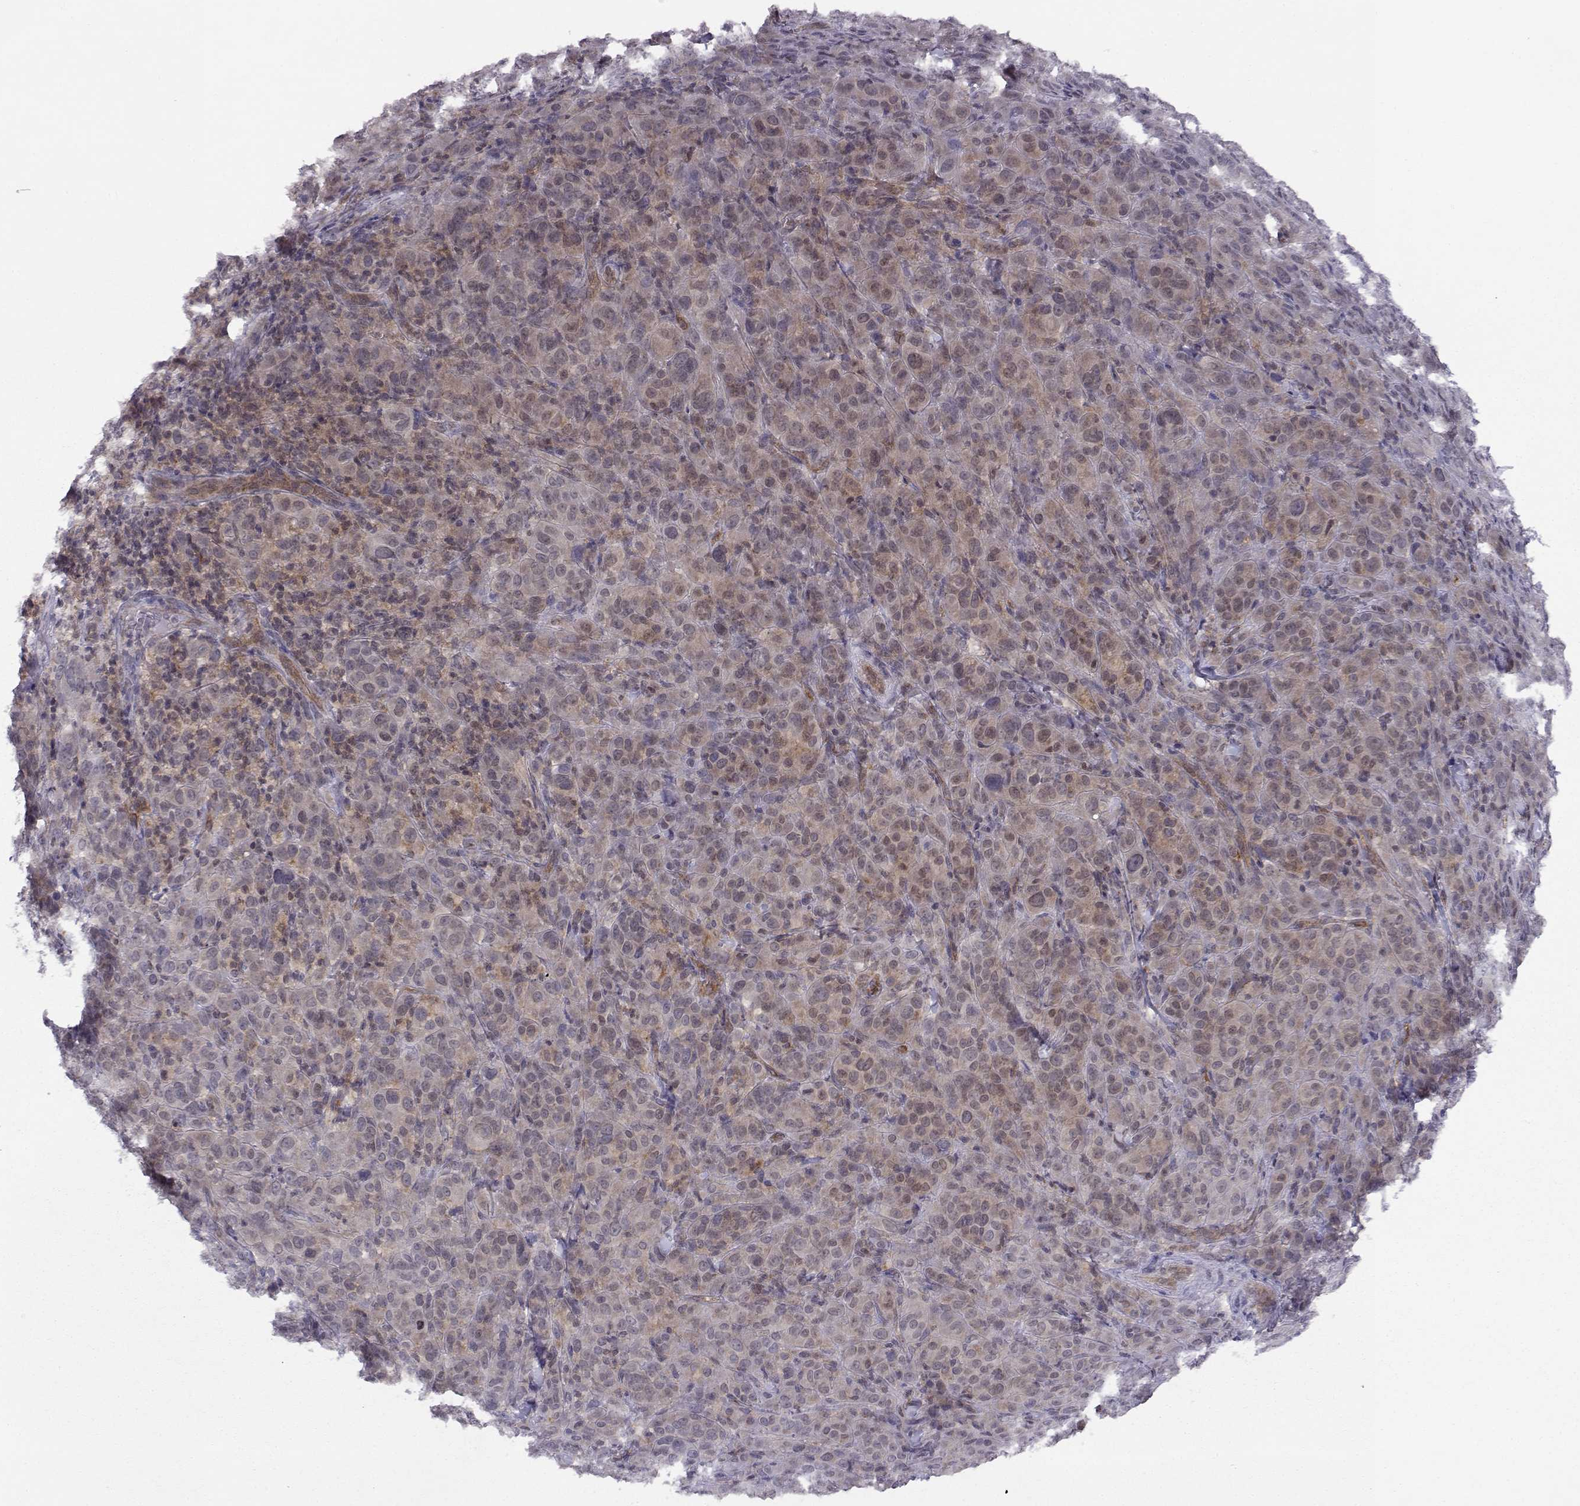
{"staining": {"intensity": "weak", "quantity": "<25%", "location": "cytoplasmic/membranous"}, "tissue": "melanoma", "cell_type": "Tumor cells", "image_type": "cancer", "snomed": [{"axis": "morphology", "description": "Malignant melanoma, NOS"}, {"axis": "topography", "description": "Skin"}], "caption": "High power microscopy photomicrograph of an immunohistochemistry image of melanoma, revealing no significant staining in tumor cells.", "gene": "KIF13B", "patient": {"sex": "female", "age": 87}}